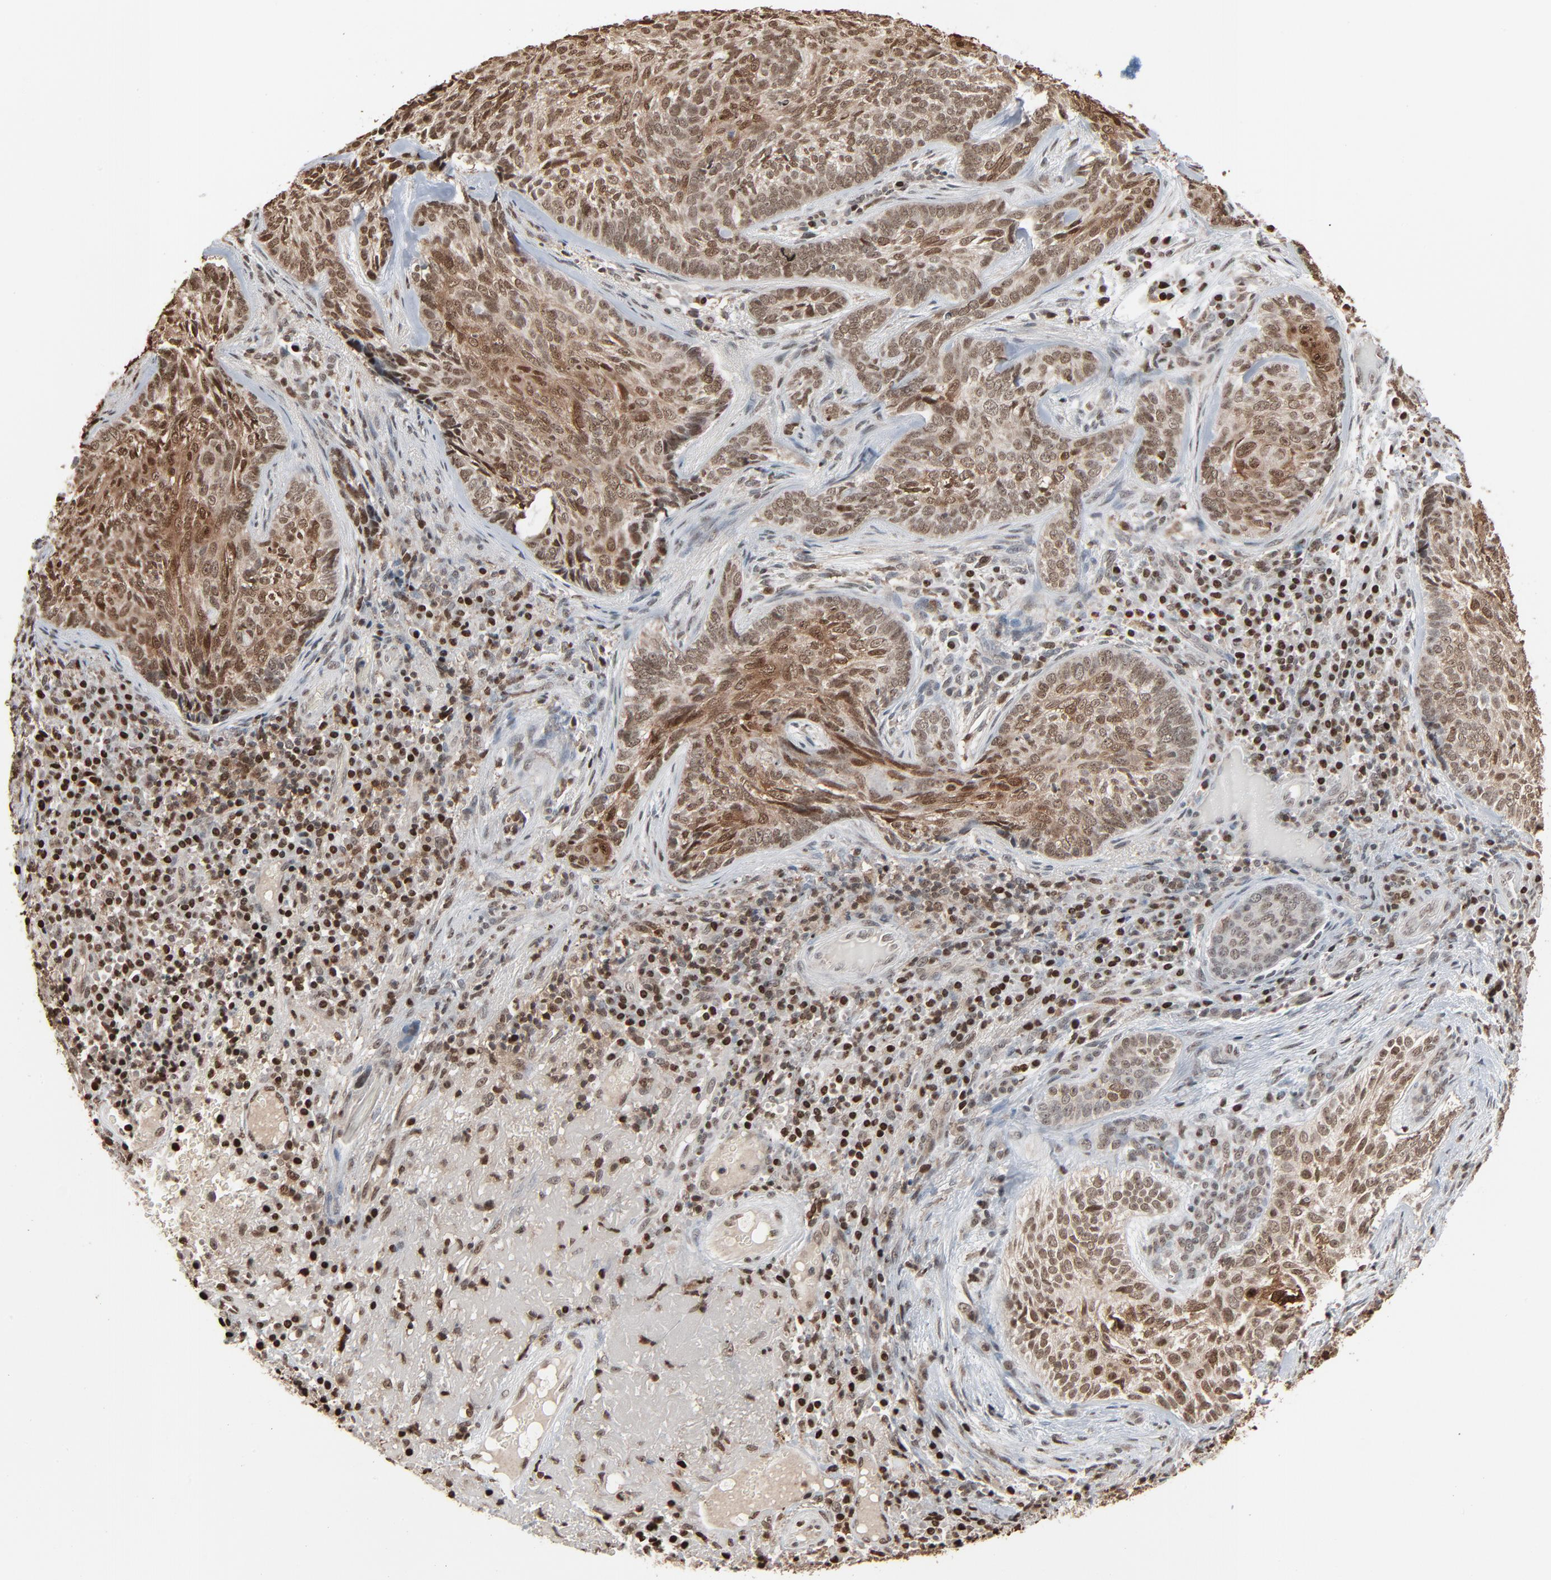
{"staining": {"intensity": "moderate", "quantity": ">75%", "location": "cytoplasmic/membranous,nuclear"}, "tissue": "skin cancer", "cell_type": "Tumor cells", "image_type": "cancer", "snomed": [{"axis": "morphology", "description": "Basal cell carcinoma"}, {"axis": "topography", "description": "Skin"}], "caption": "Human skin cancer stained with a protein marker reveals moderate staining in tumor cells.", "gene": "RPS6KA3", "patient": {"sex": "male", "age": 72}}